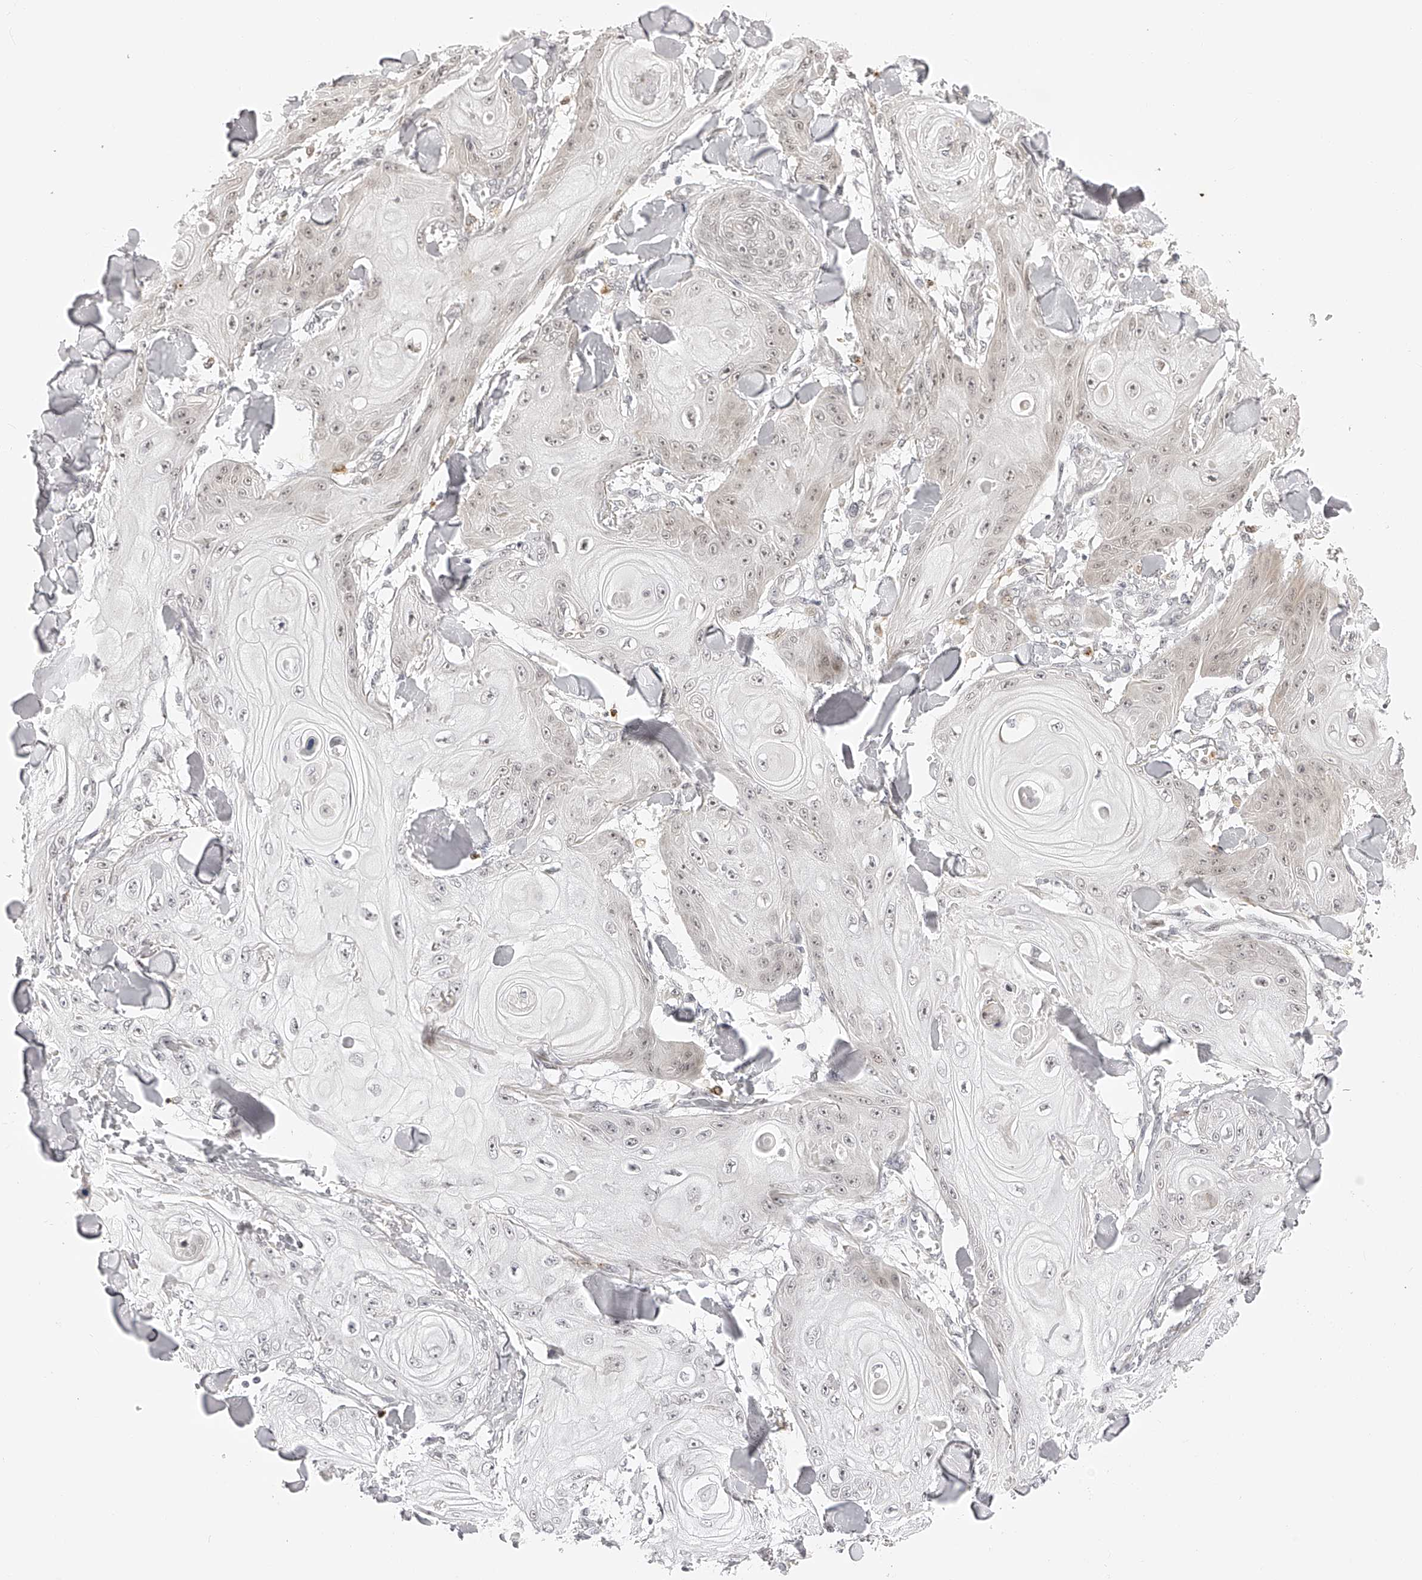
{"staining": {"intensity": "weak", "quantity": "<25%", "location": "nuclear"}, "tissue": "skin cancer", "cell_type": "Tumor cells", "image_type": "cancer", "snomed": [{"axis": "morphology", "description": "Squamous cell carcinoma, NOS"}, {"axis": "topography", "description": "Skin"}], "caption": "The histopathology image shows no significant positivity in tumor cells of skin cancer.", "gene": "PLEKHG1", "patient": {"sex": "male", "age": 74}}